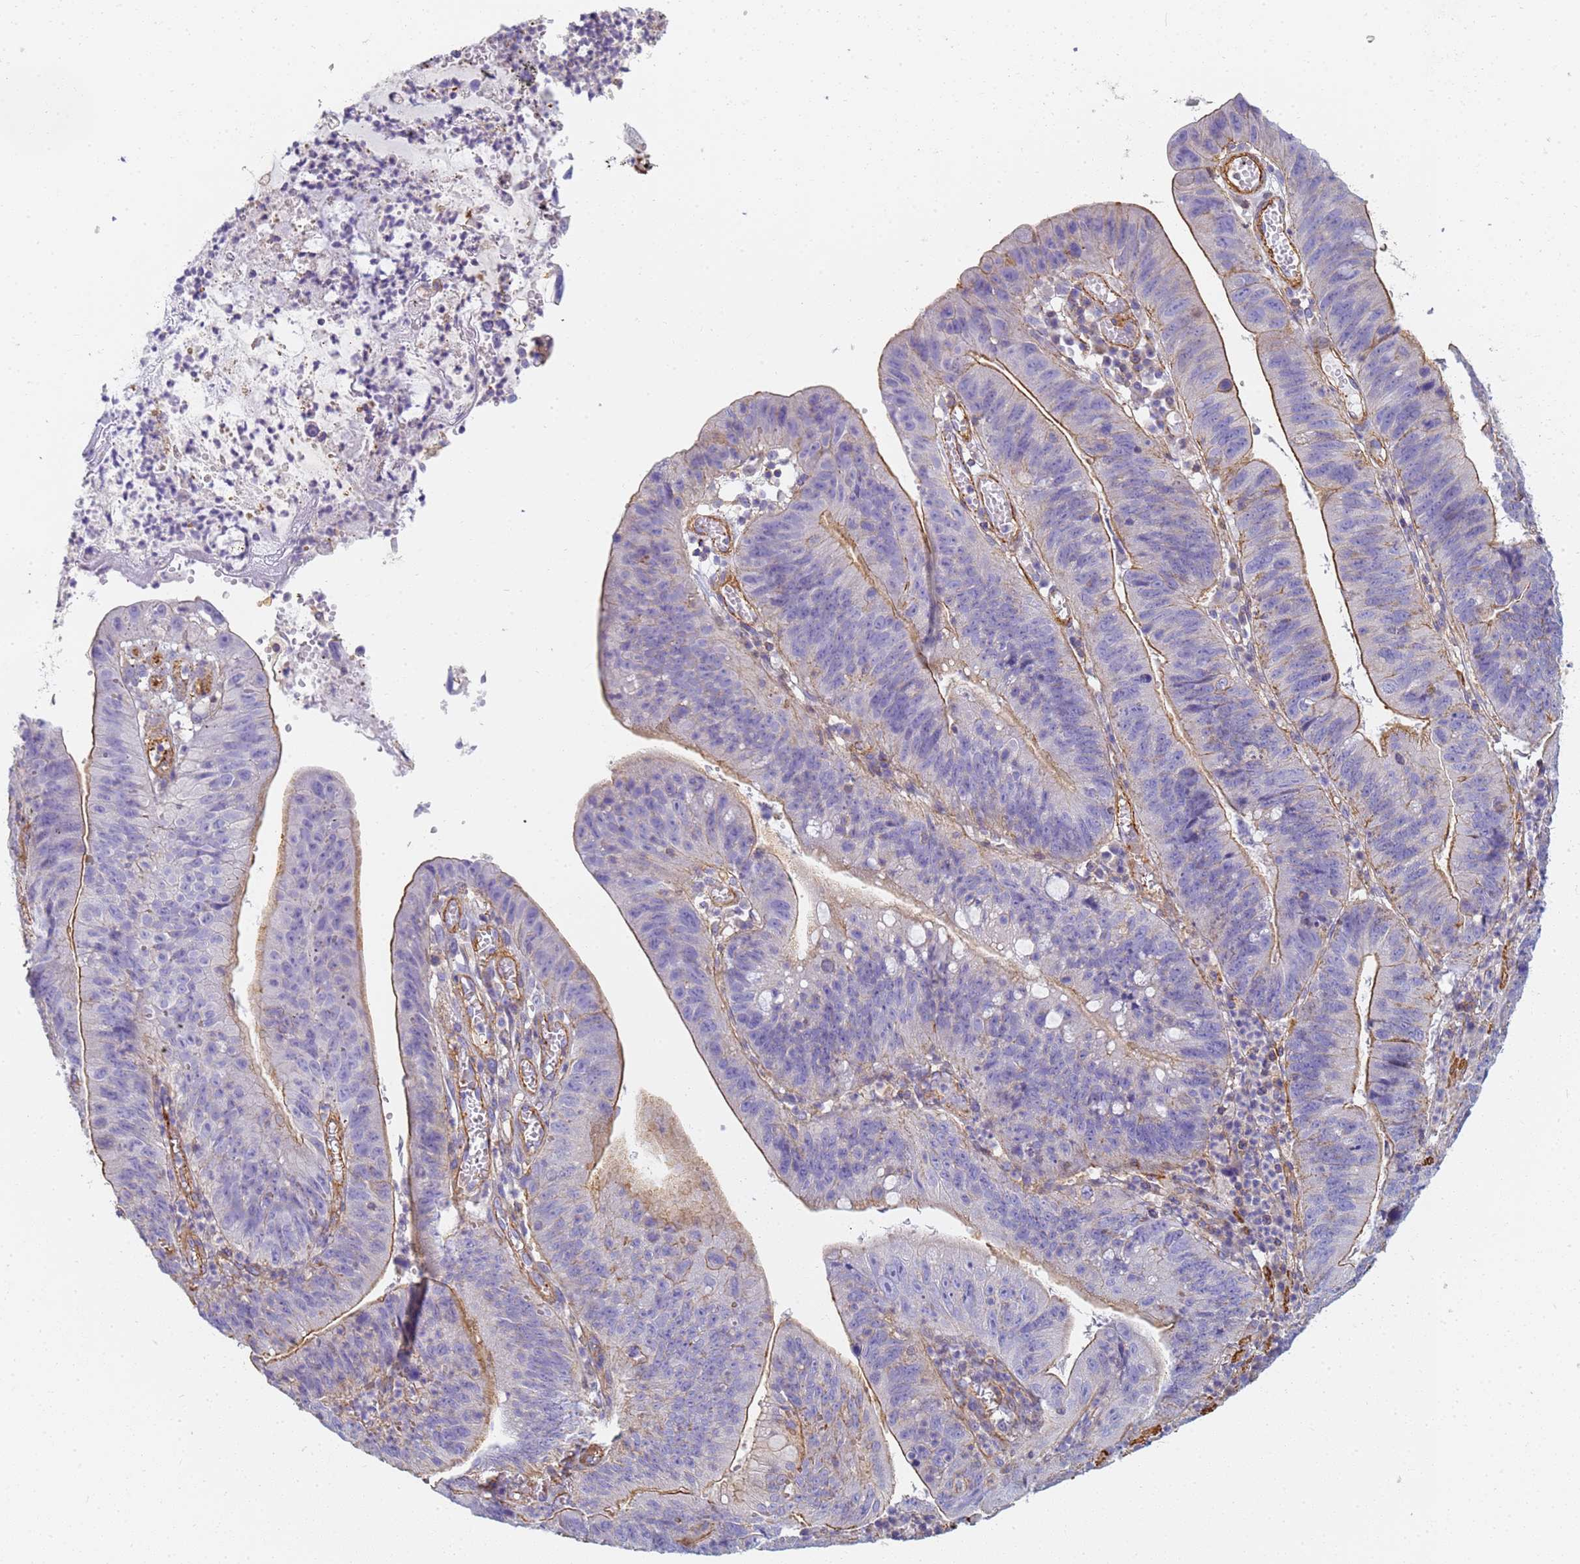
{"staining": {"intensity": "moderate", "quantity": "<25%", "location": "cytoplasmic/membranous"}, "tissue": "stomach cancer", "cell_type": "Tumor cells", "image_type": "cancer", "snomed": [{"axis": "morphology", "description": "Adenocarcinoma, NOS"}, {"axis": "topography", "description": "Stomach"}], "caption": "DAB immunohistochemical staining of stomach cancer exhibits moderate cytoplasmic/membranous protein expression in about <25% of tumor cells. (DAB (3,3'-diaminobenzidine) IHC with brightfield microscopy, high magnification).", "gene": "TPM1", "patient": {"sex": "male", "age": 59}}